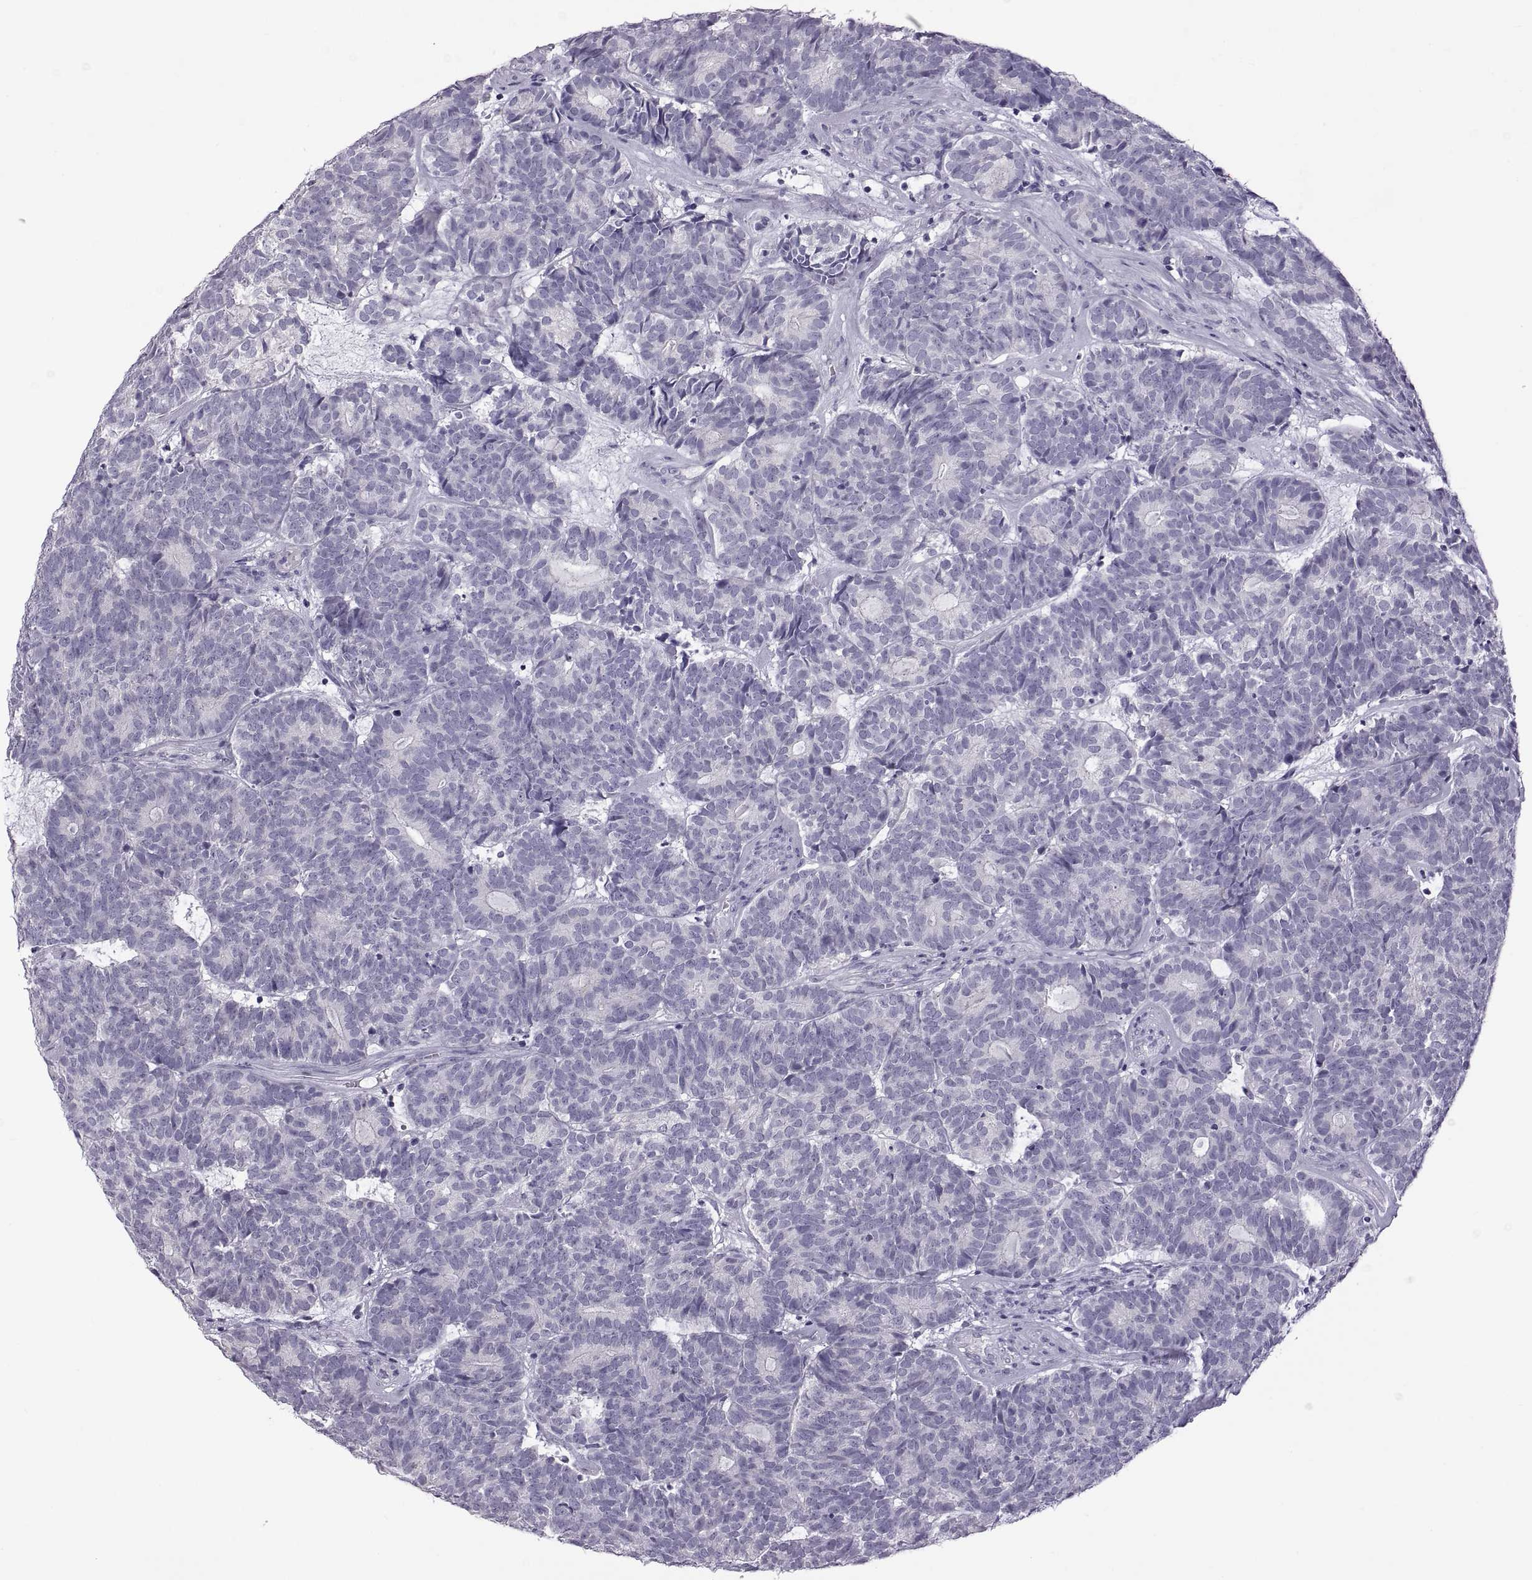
{"staining": {"intensity": "negative", "quantity": "none", "location": "none"}, "tissue": "head and neck cancer", "cell_type": "Tumor cells", "image_type": "cancer", "snomed": [{"axis": "morphology", "description": "Adenocarcinoma, NOS"}, {"axis": "topography", "description": "Head-Neck"}], "caption": "Protein analysis of adenocarcinoma (head and neck) reveals no significant staining in tumor cells.", "gene": "RDM1", "patient": {"sex": "female", "age": 81}}